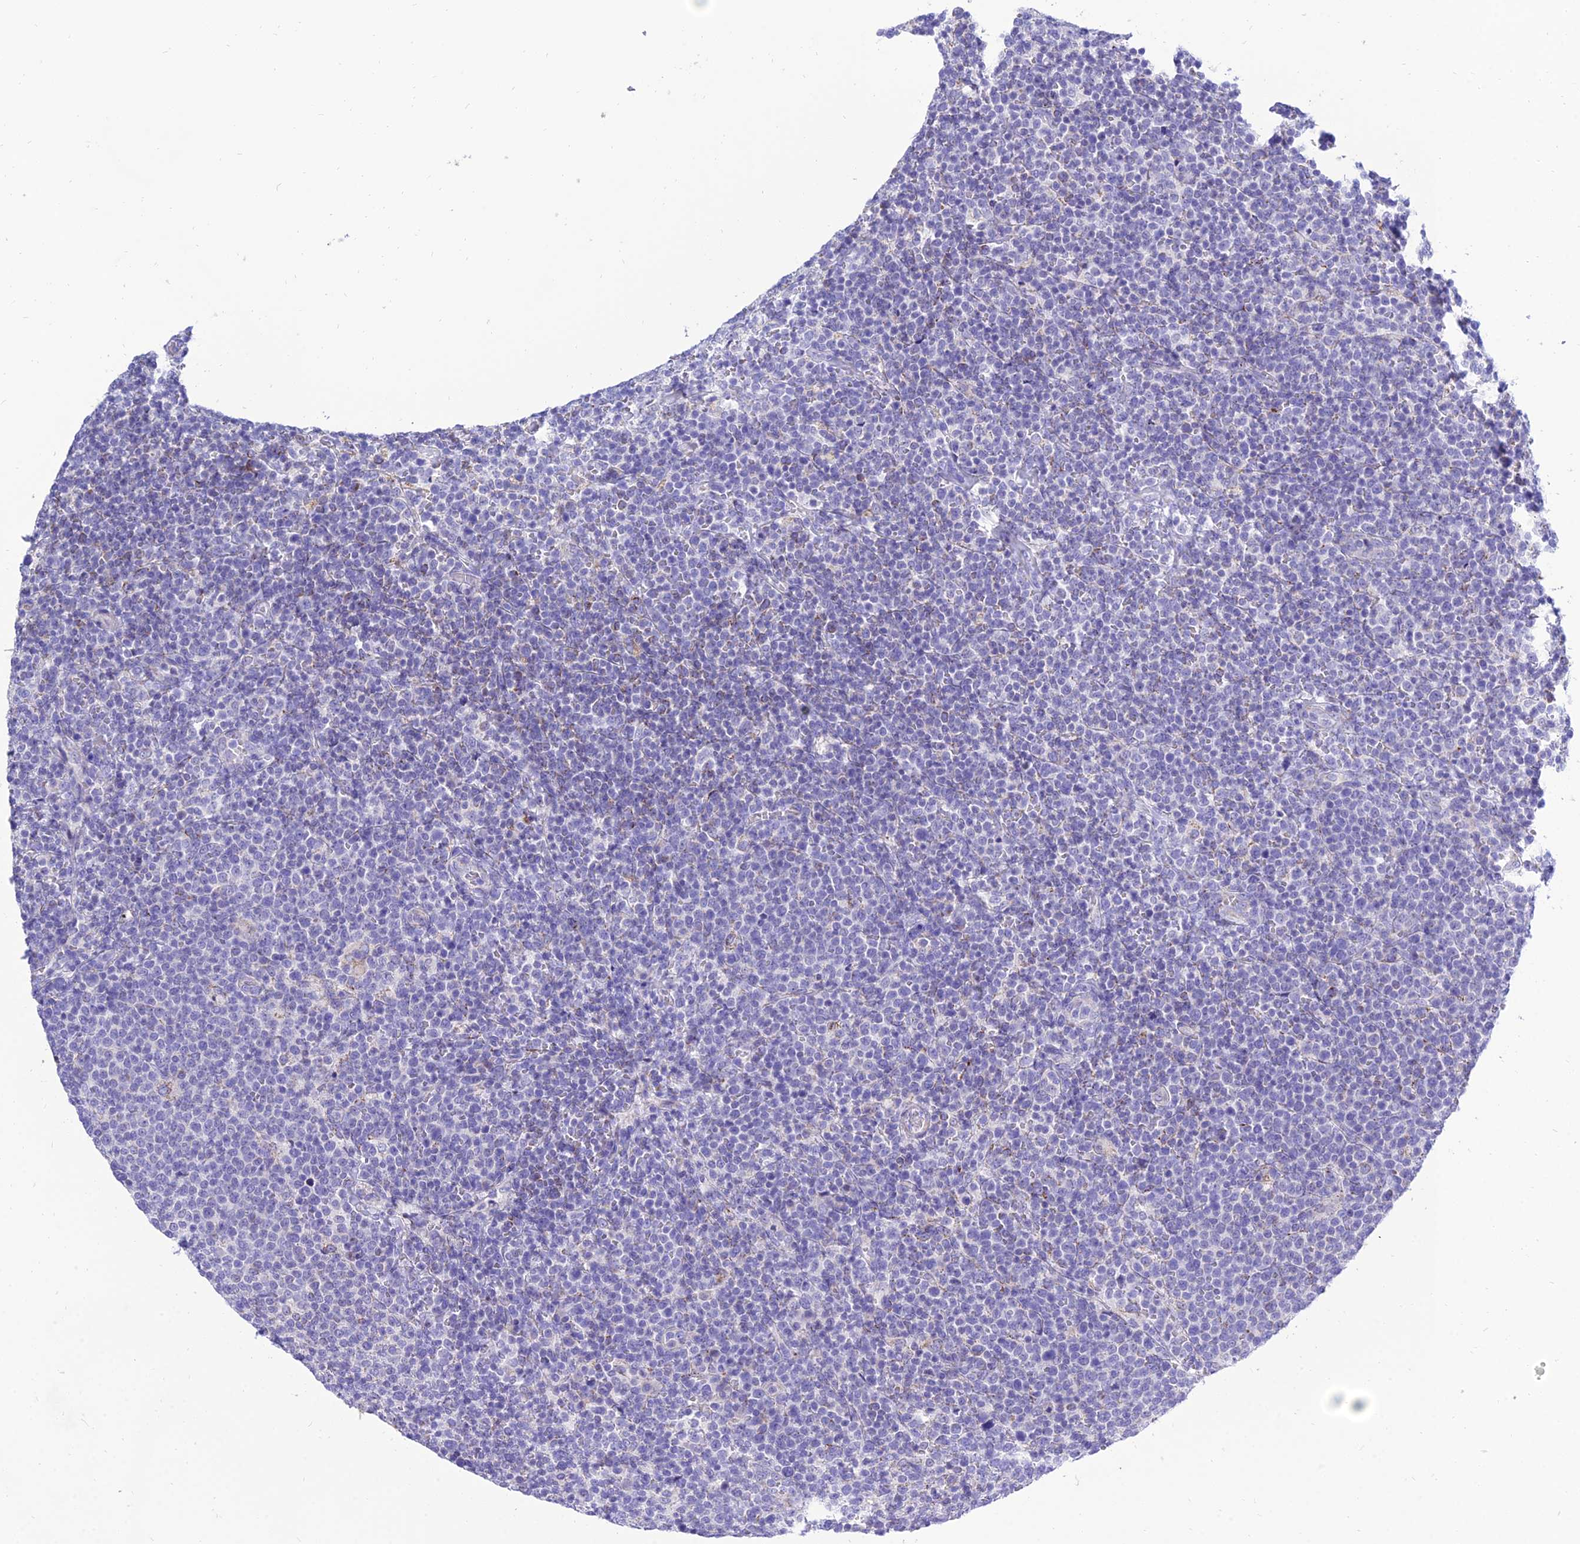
{"staining": {"intensity": "negative", "quantity": "none", "location": "none"}, "tissue": "lymphoma", "cell_type": "Tumor cells", "image_type": "cancer", "snomed": [{"axis": "morphology", "description": "Malignant lymphoma, non-Hodgkin's type, High grade"}, {"axis": "topography", "description": "Lymph node"}], "caption": "High-grade malignant lymphoma, non-Hodgkin's type was stained to show a protein in brown. There is no significant expression in tumor cells.", "gene": "PKN3", "patient": {"sex": "male", "age": 61}}